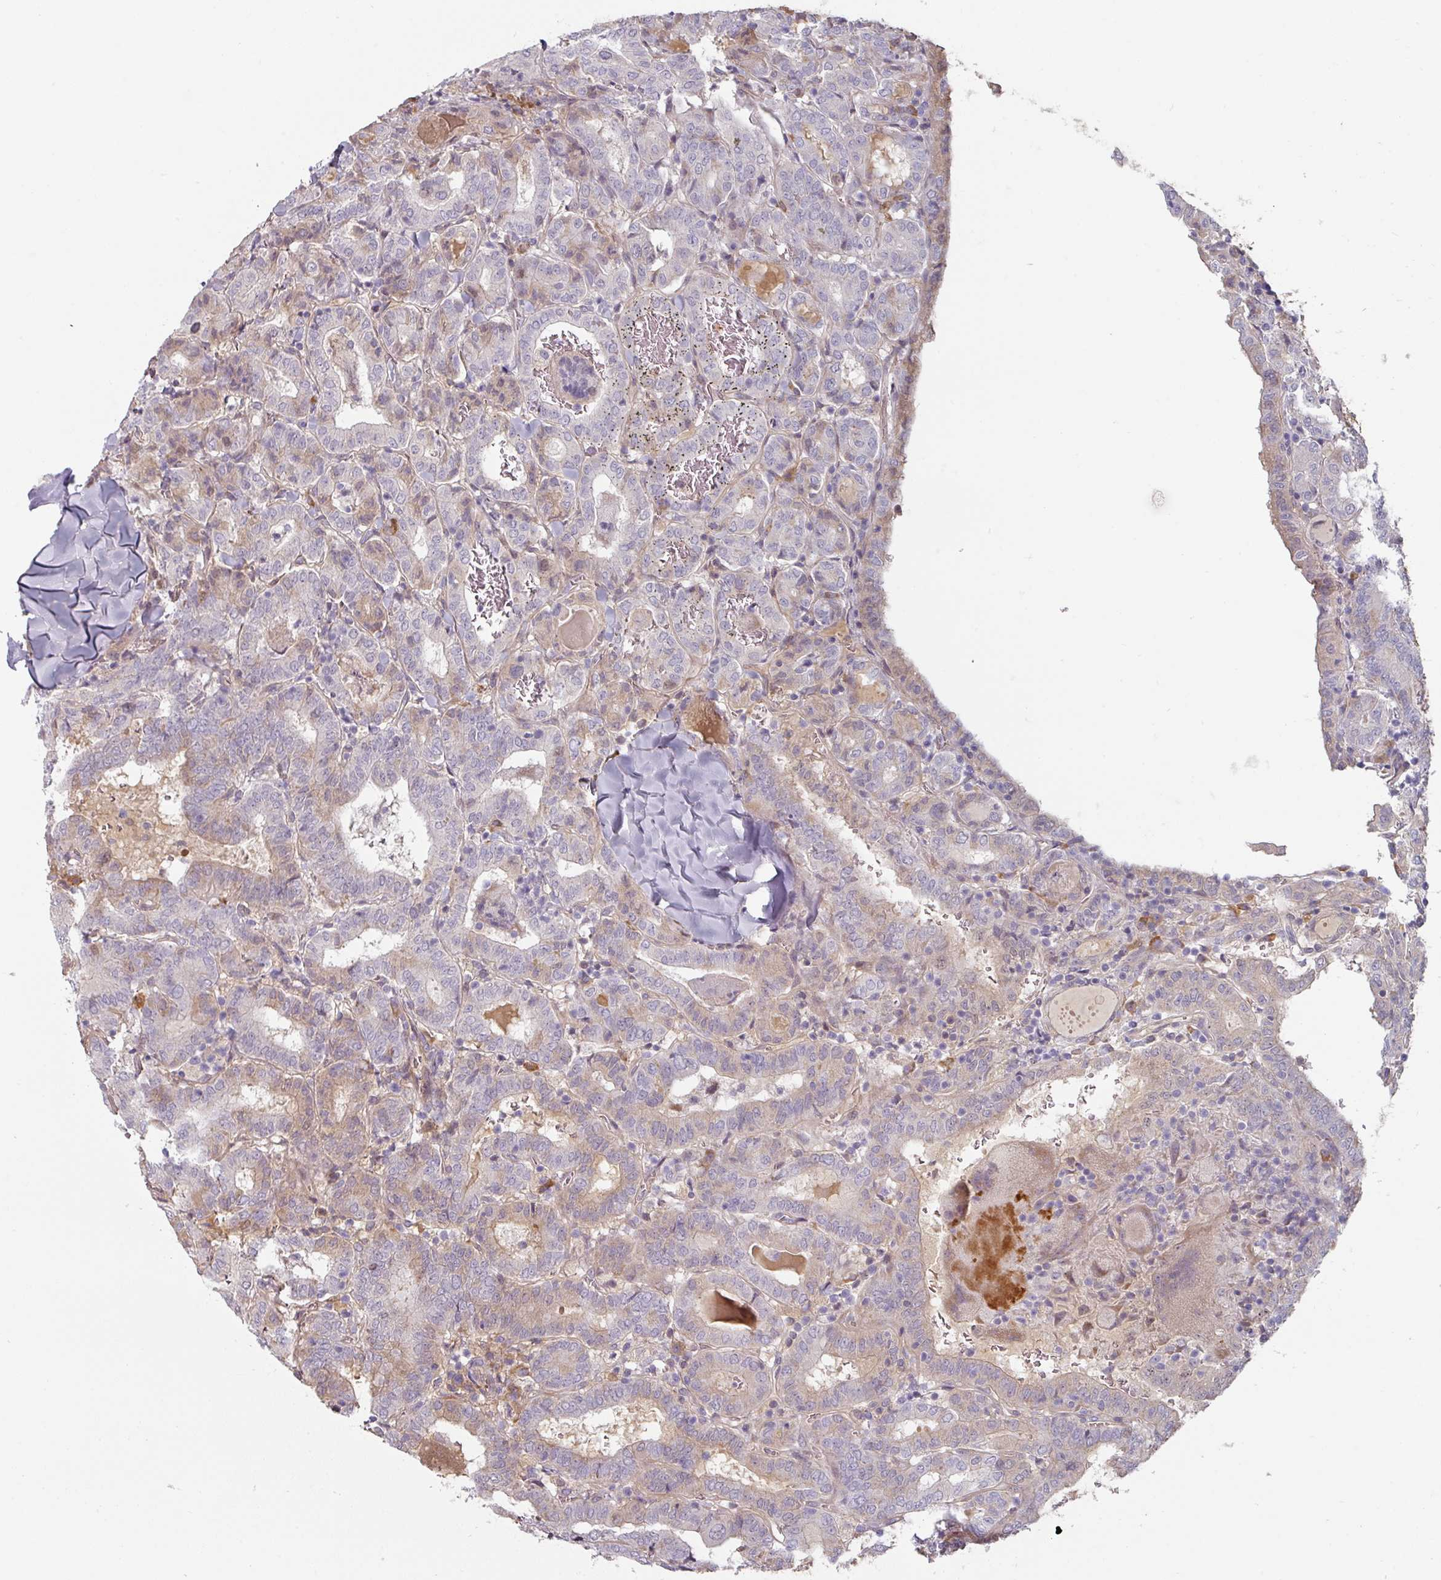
{"staining": {"intensity": "weak", "quantity": "<25%", "location": "cytoplasmic/membranous"}, "tissue": "thyroid cancer", "cell_type": "Tumor cells", "image_type": "cancer", "snomed": [{"axis": "morphology", "description": "Papillary adenocarcinoma, NOS"}, {"axis": "topography", "description": "Thyroid gland"}], "caption": "This is an IHC micrograph of human papillary adenocarcinoma (thyroid). There is no expression in tumor cells.", "gene": "CEP78", "patient": {"sex": "female", "age": 72}}